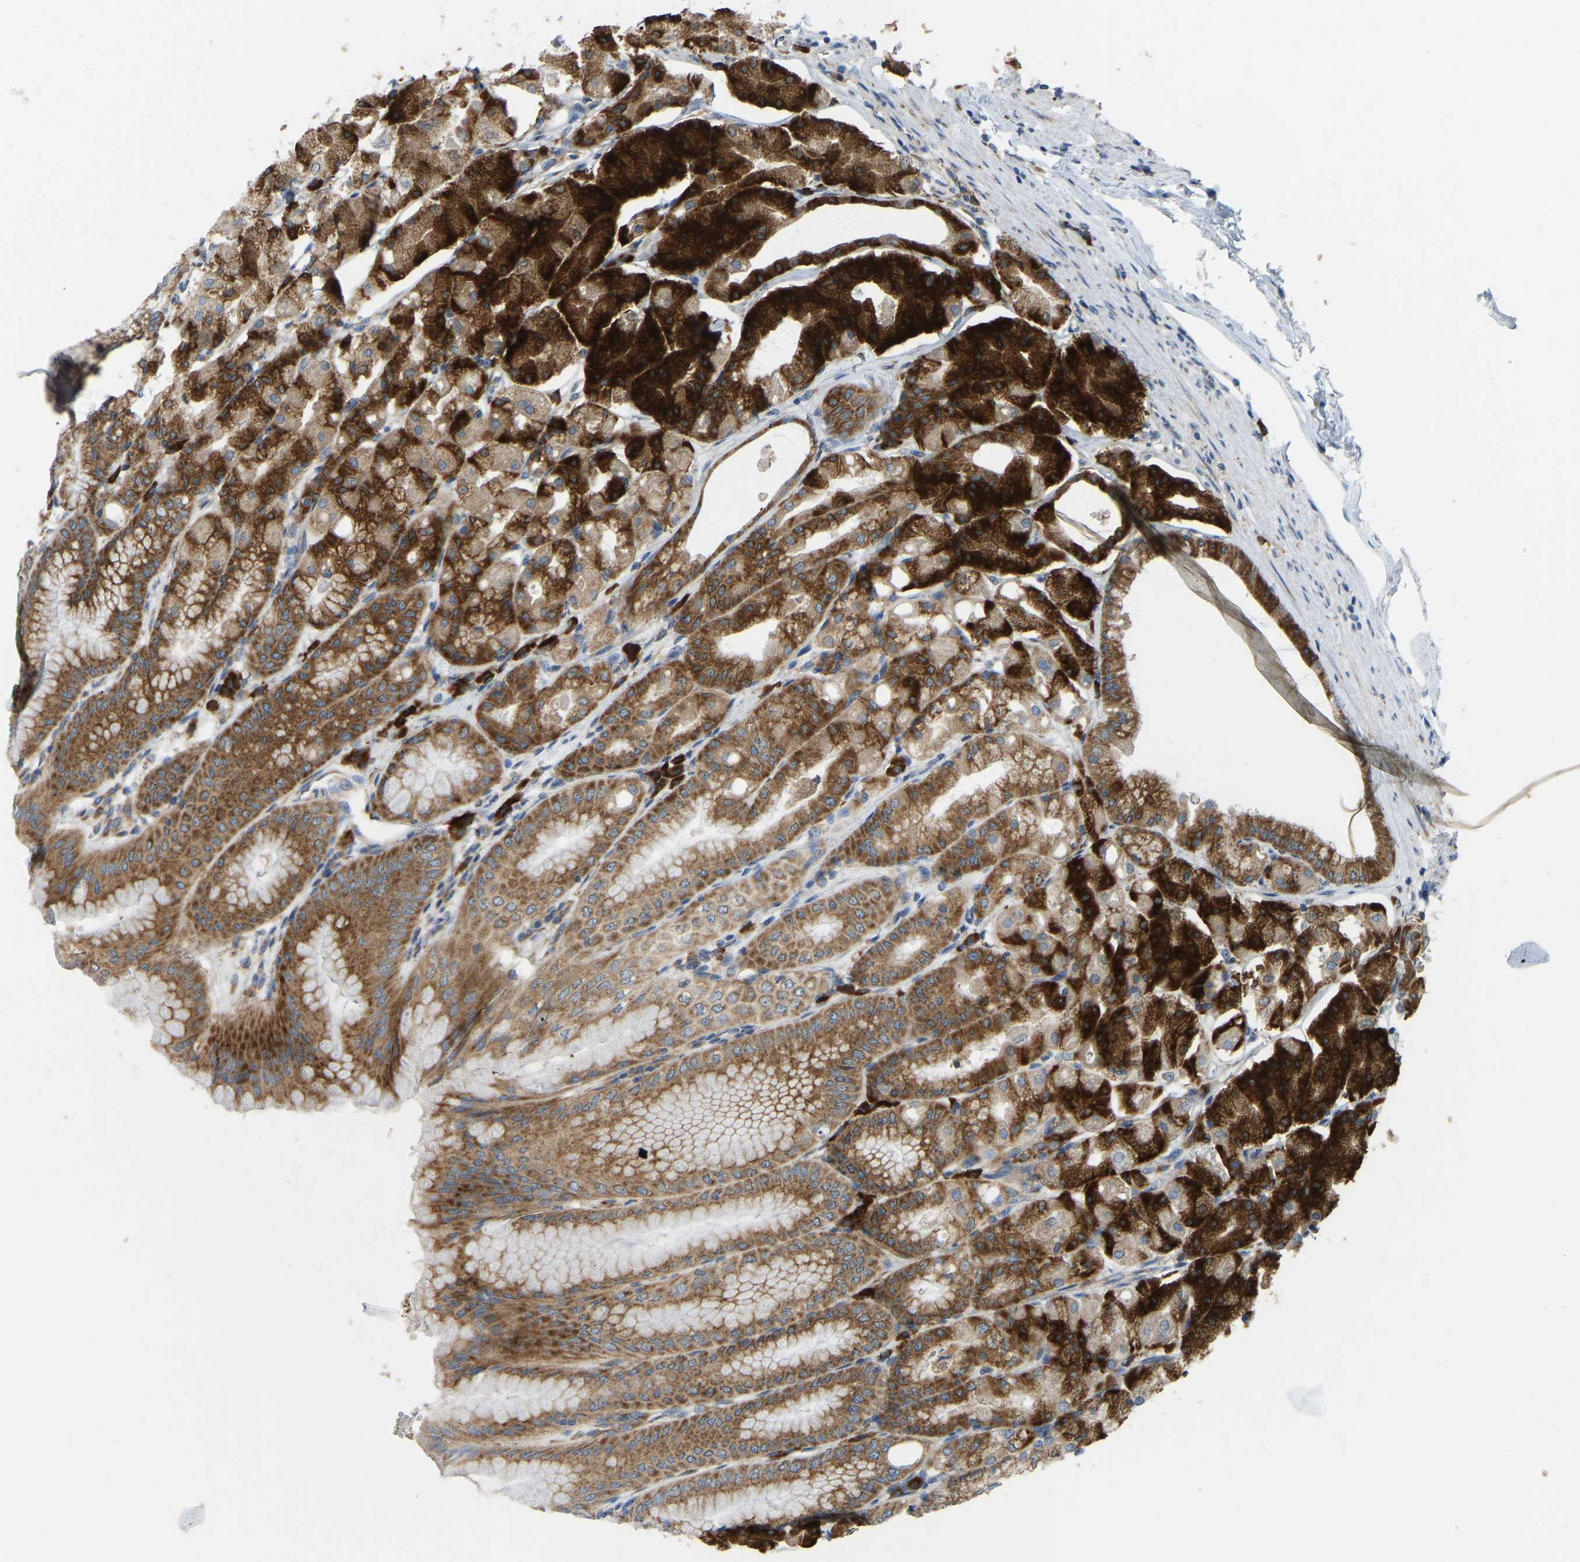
{"staining": {"intensity": "strong", "quantity": ">75%", "location": "cytoplasmic/membranous"}, "tissue": "stomach", "cell_type": "Glandular cells", "image_type": "normal", "snomed": [{"axis": "morphology", "description": "Normal tissue, NOS"}, {"axis": "topography", "description": "Stomach, lower"}], "caption": "This micrograph reveals immunohistochemistry (IHC) staining of unremarkable human stomach, with high strong cytoplasmic/membranous expression in about >75% of glandular cells.", "gene": "SND1", "patient": {"sex": "male", "age": 71}}